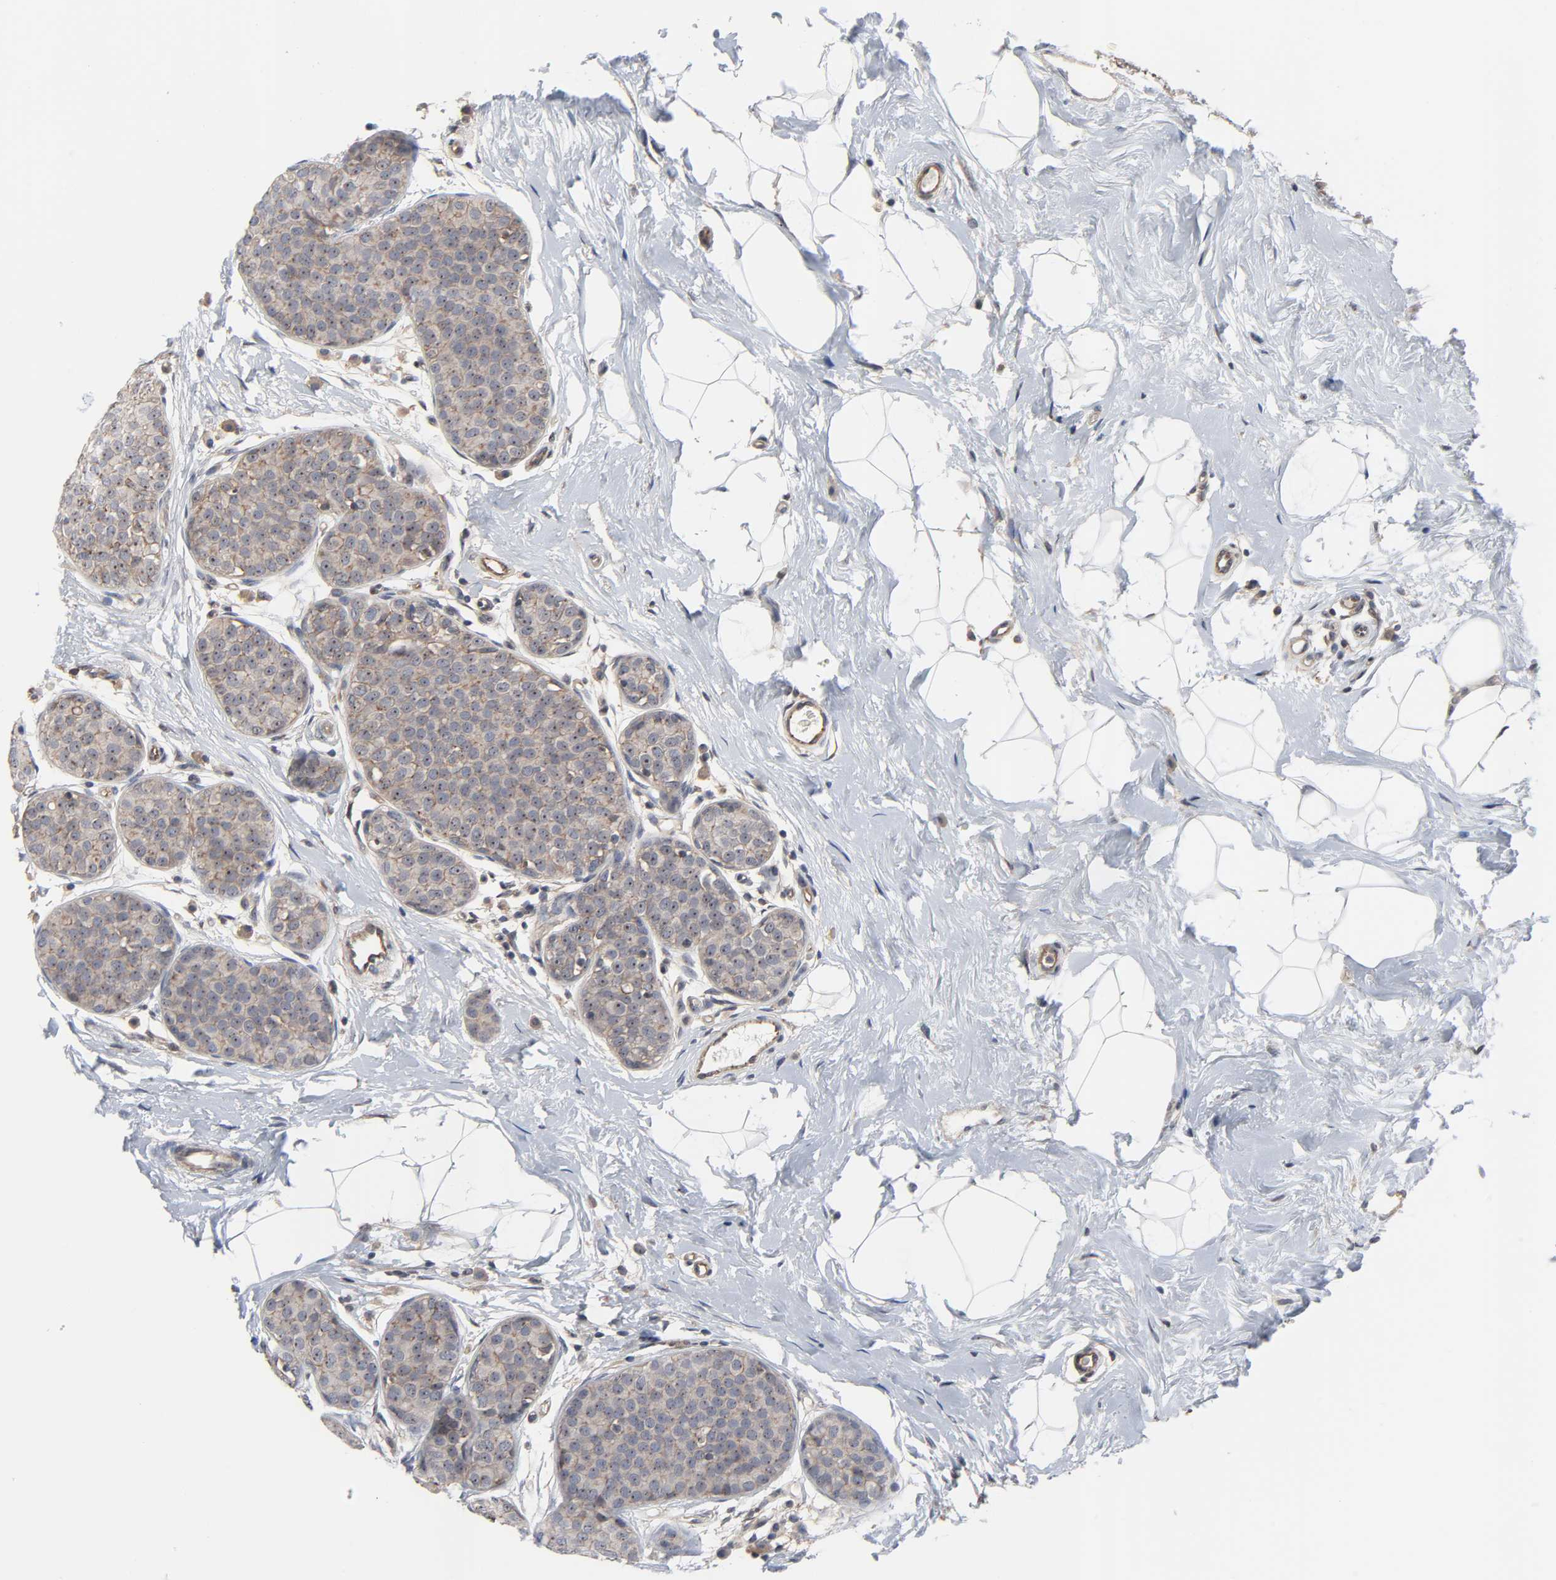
{"staining": {"intensity": "moderate", "quantity": ">75%", "location": "cytoplasmic/membranous,nuclear"}, "tissue": "breast cancer", "cell_type": "Tumor cells", "image_type": "cancer", "snomed": [{"axis": "morphology", "description": "Lobular carcinoma, in situ"}, {"axis": "morphology", "description": "Lobular carcinoma"}, {"axis": "topography", "description": "Breast"}], "caption": "A micrograph of human breast cancer stained for a protein exhibits moderate cytoplasmic/membranous and nuclear brown staining in tumor cells.", "gene": "DDX10", "patient": {"sex": "female", "age": 41}}